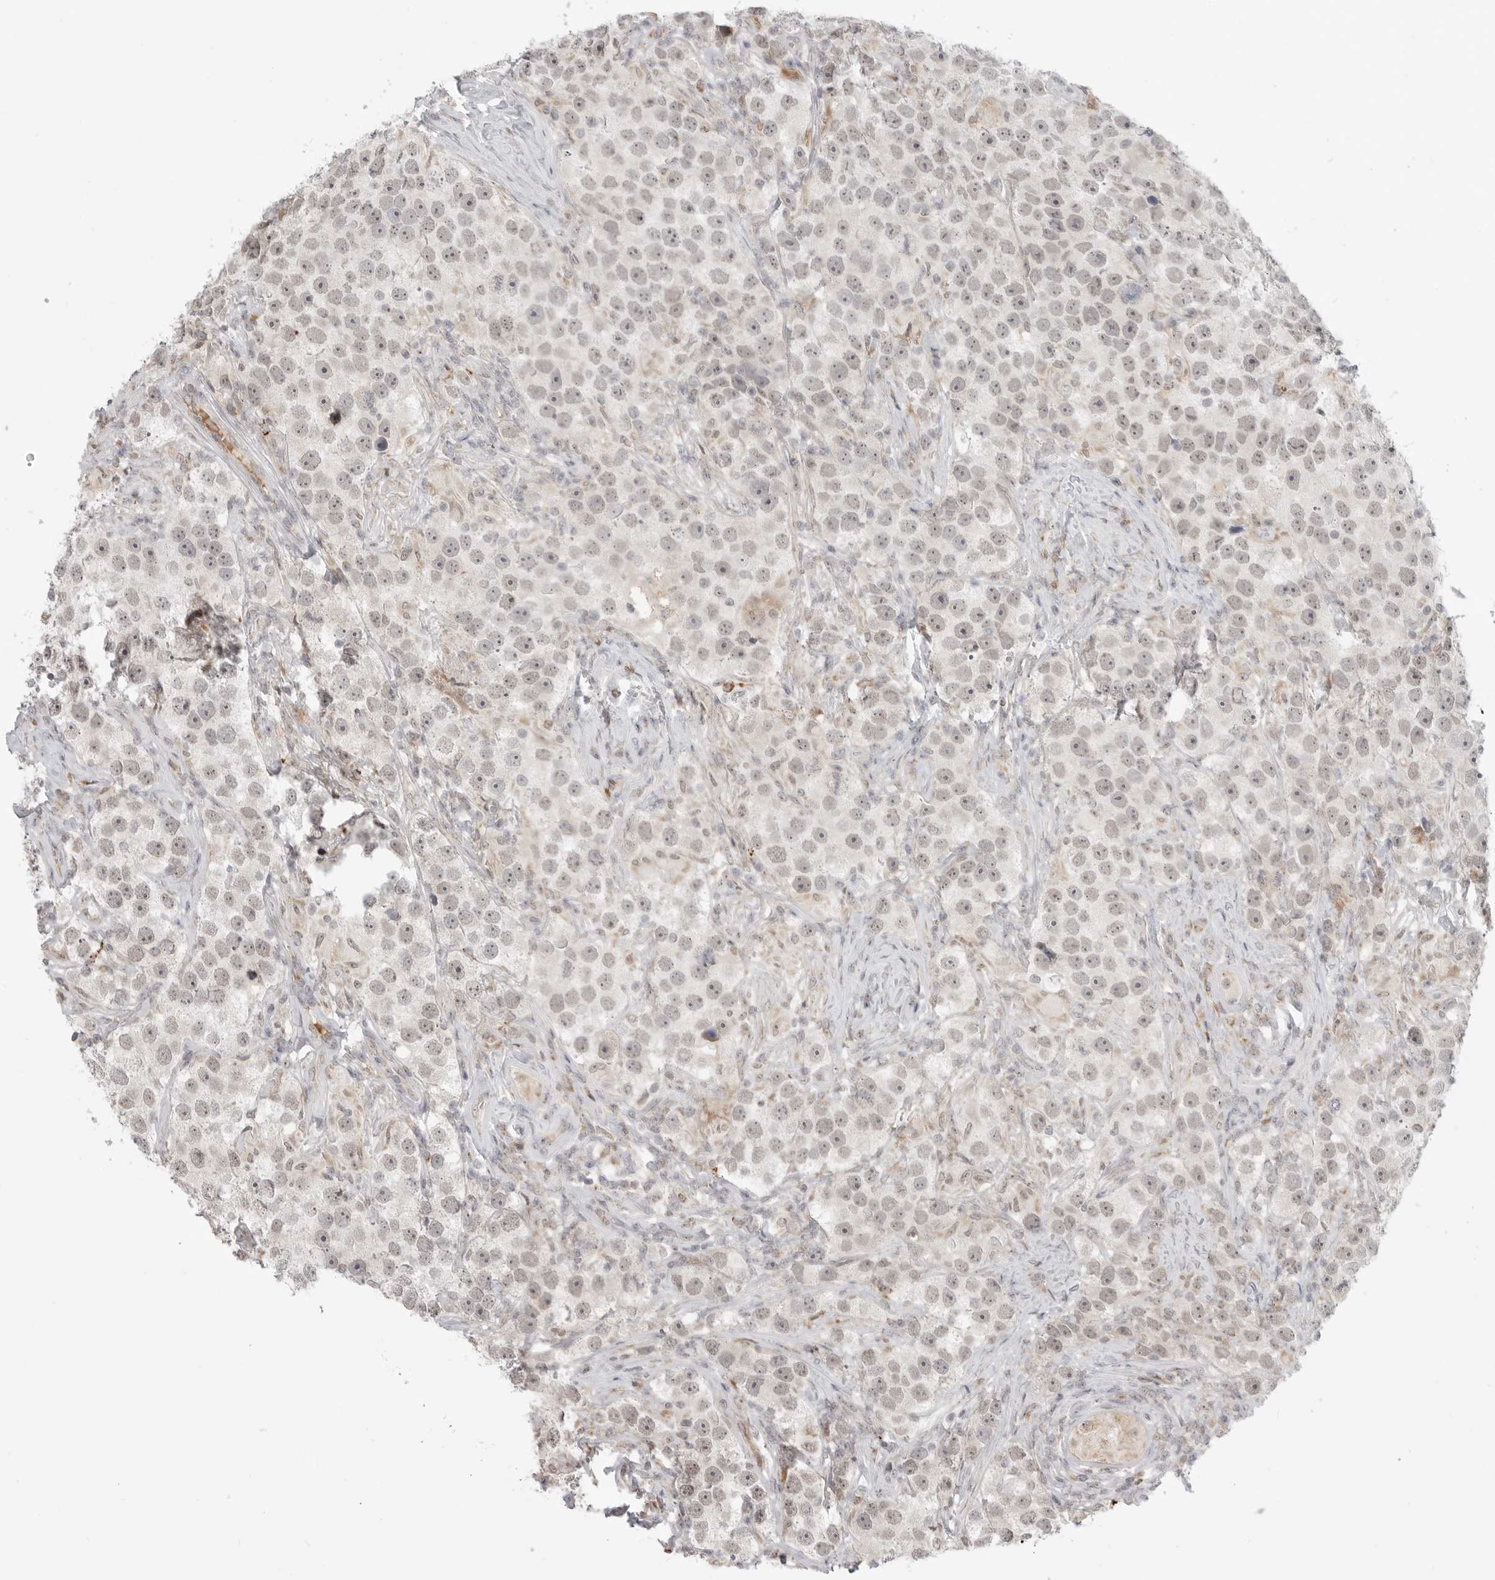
{"staining": {"intensity": "negative", "quantity": "none", "location": "none"}, "tissue": "testis cancer", "cell_type": "Tumor cells", "image_type": "cancer", "snomed": [{"axis": "morphology", "description": "Seminoma, NOS"}, {"axis": "topography", "description": "Testis"}], "caption": "Tumor cells are negative for protein expression in human testis seminoma.", "gene": "KALRN", "patient": {"sex": "male", "age": 49}}